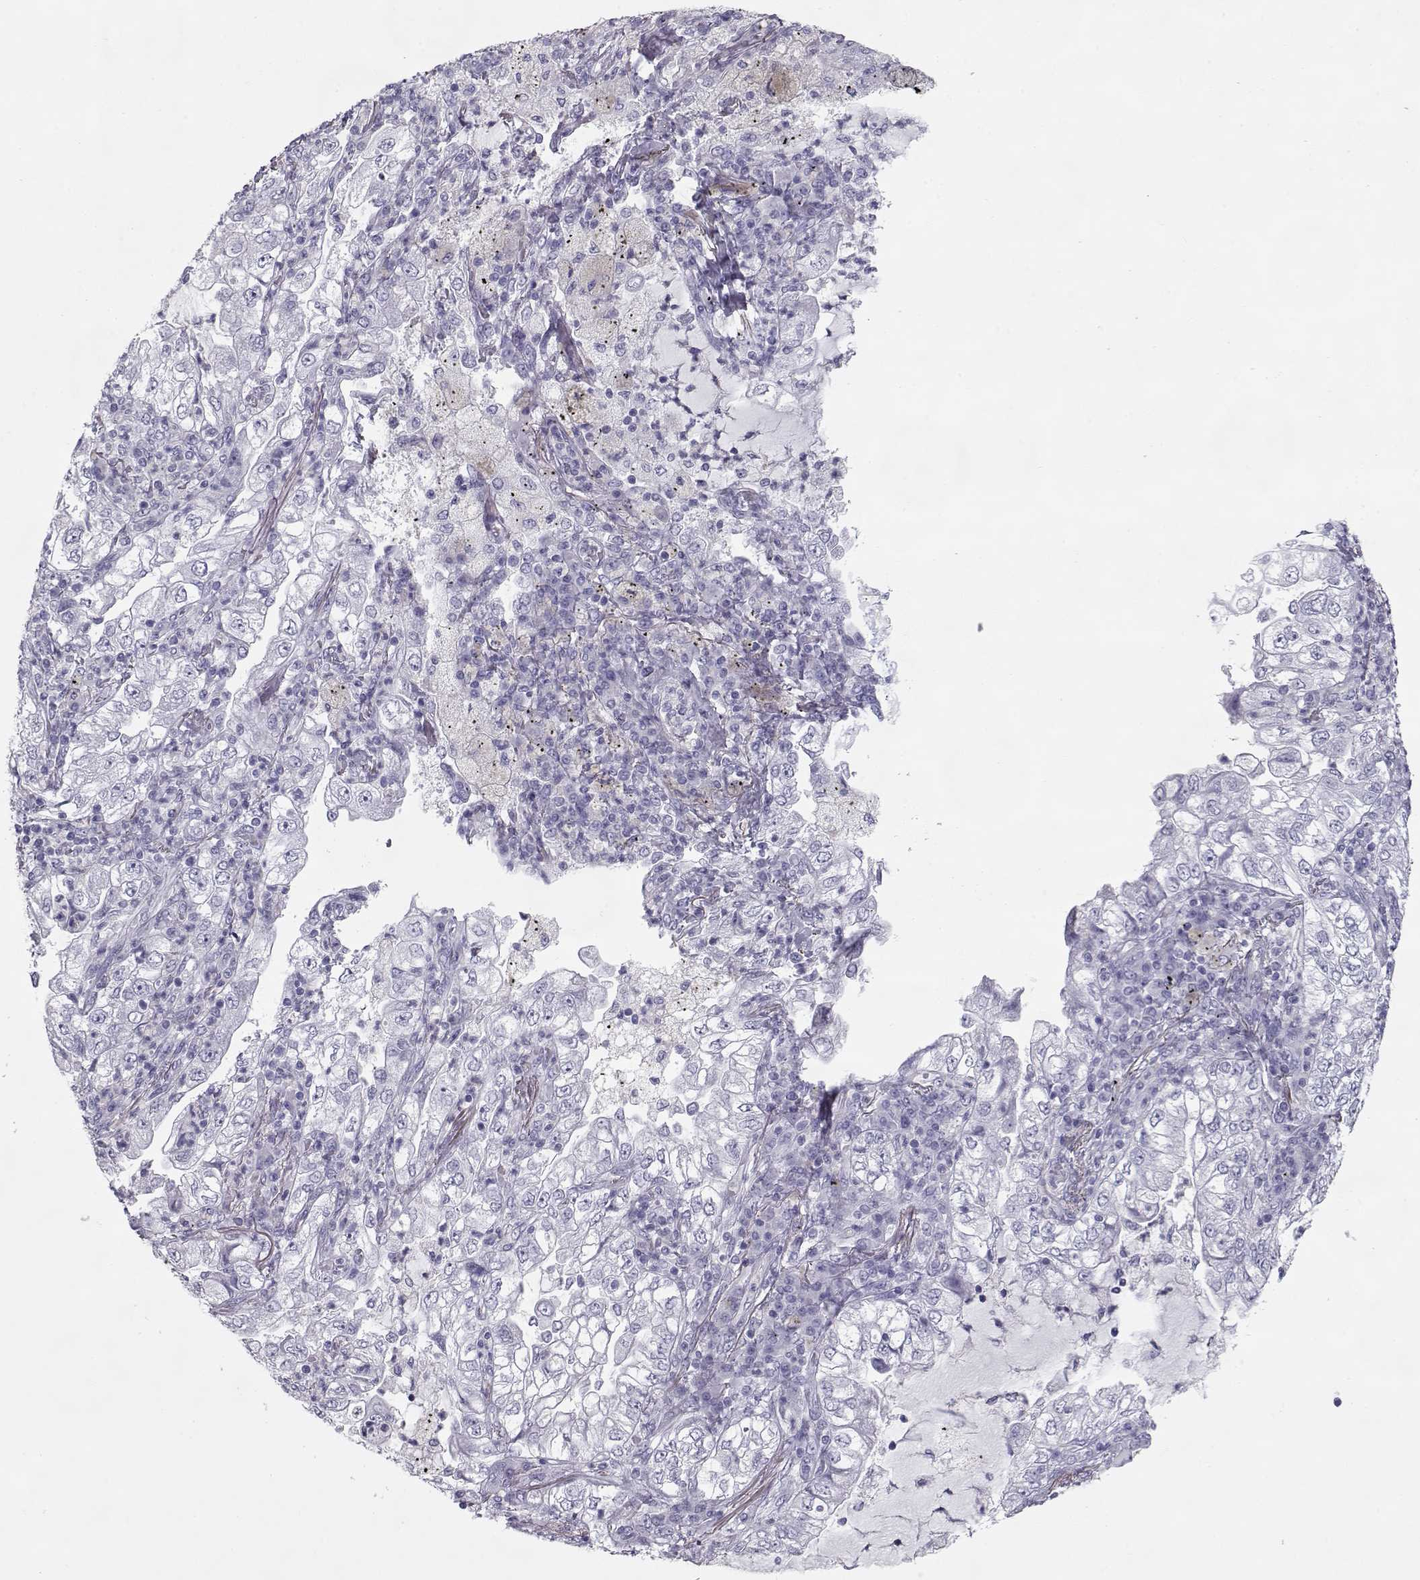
{"staining": {"intensity": "negative", "quantity": "none", "location": "none"}, "tissue": "lung cancer", "cell_type": "Tumor cells", "image_type": "cancer", "snomed": [{"axis": "morphology", "description": "Adenocarcinoma, NOS"}, {"axis": "topography", "description": "Lung"}], "caption": "IHC image of human lung cancer stained for a protein (brown), which exhibits no positivity in tumor cells.", "gene": "SLITRK3", "patient": {"sex": "female", "age": 73}}